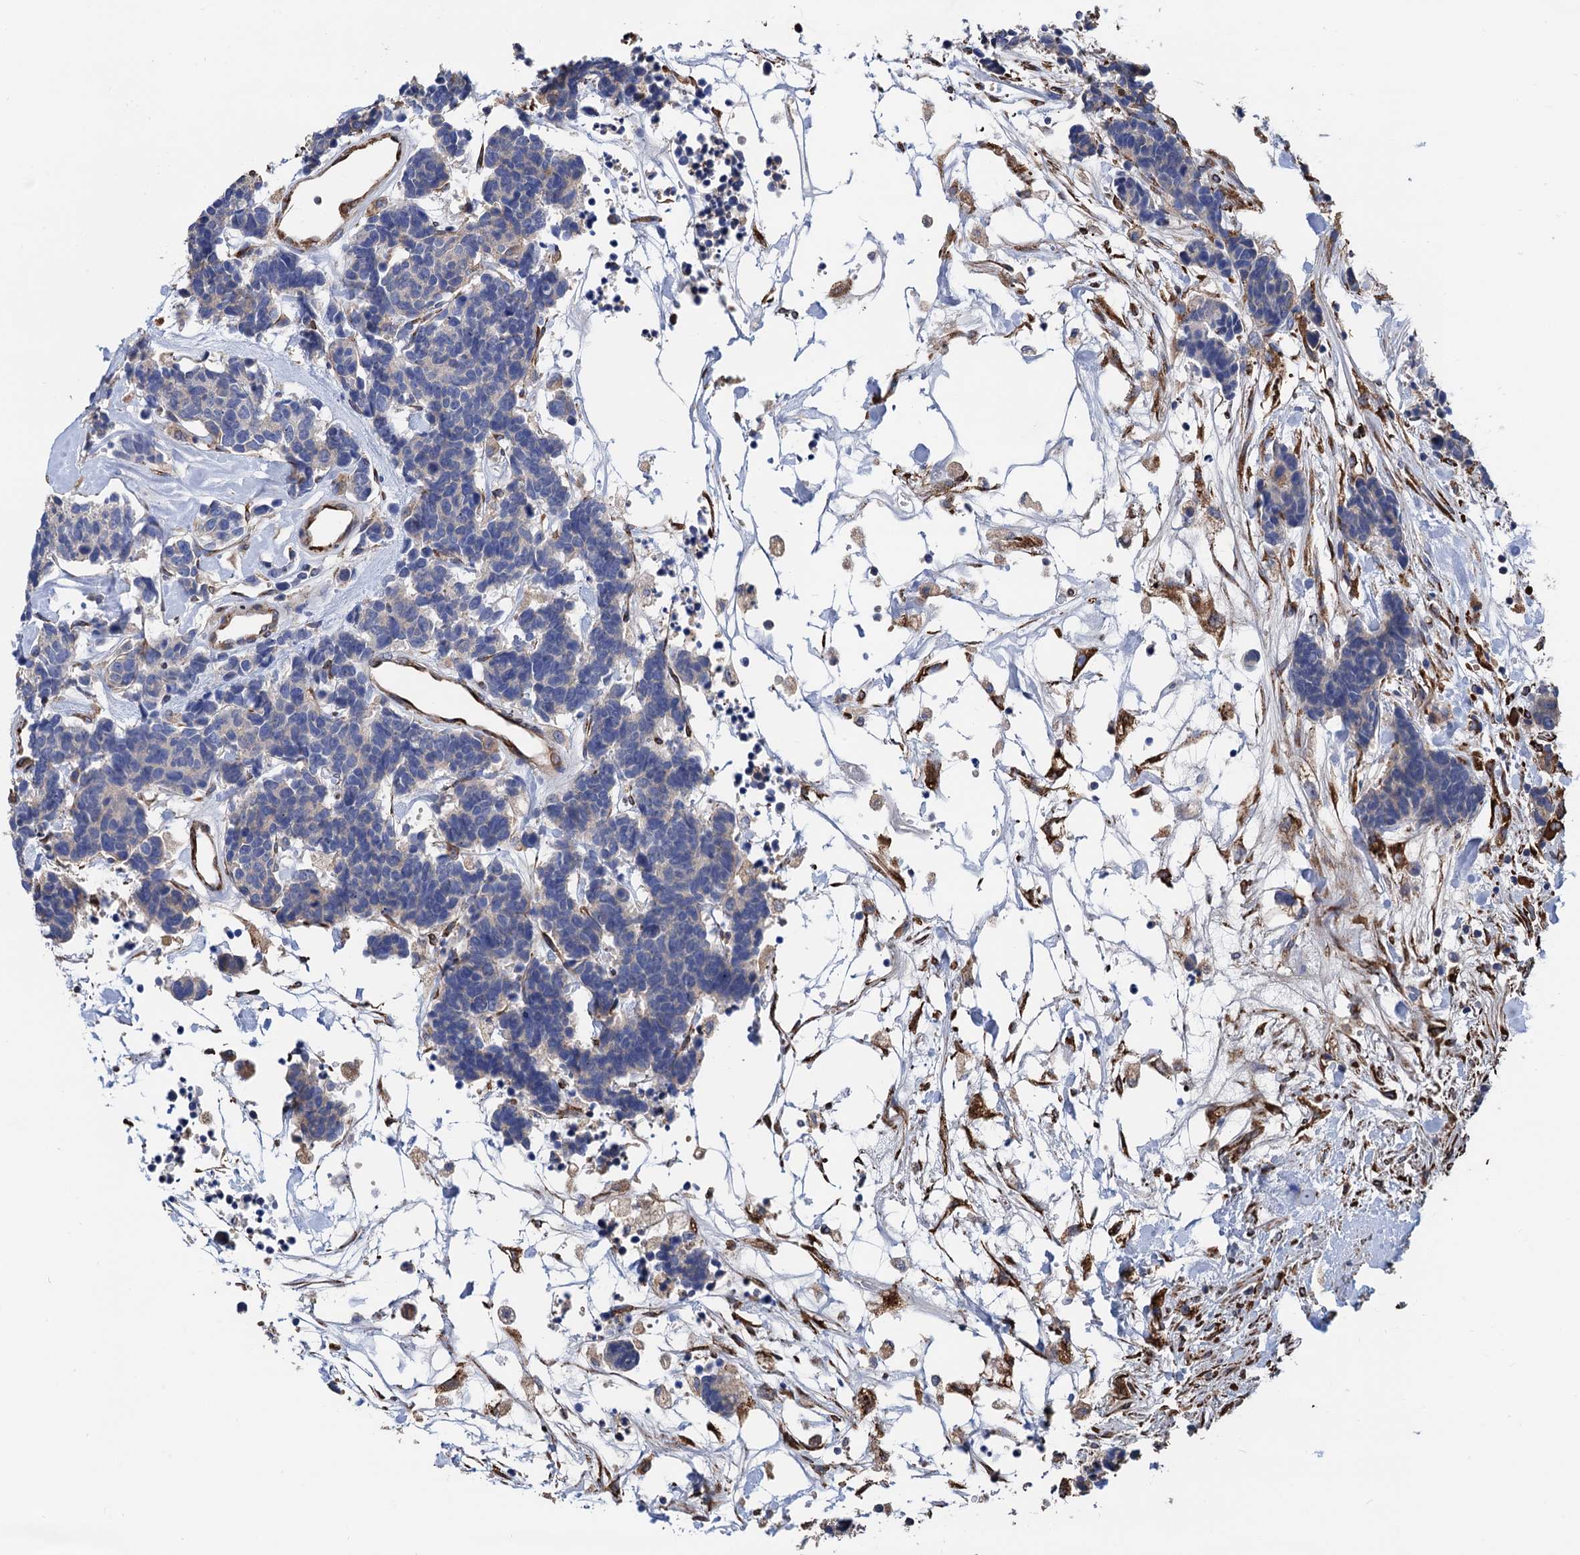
{"staining": {"intensity": "weak", "quantity": "<25%", "location": "cytoplasmic/membranous"}, "tissue": "carcinoid", "cell_type": "Tumor cells", "image_type": "cancer", "snomed": [{"axis": "morphology", "description": "Carcinoma, NOS"}, {"axis": "morphology", "description": "Carcinoid, malignant, NOS"}, {"axis": "topography", "description": "Urinary bladder"}], "caption": "Immunohistochemistry image of carcinoid stained for a protein (brown), which reveals no expression in tumor cells. (DAB immunohistochemistry (IHC) with hematoxylin counter stain).", "gene": "CNNM1", "patient": {"sex": "male", "age": 57}}